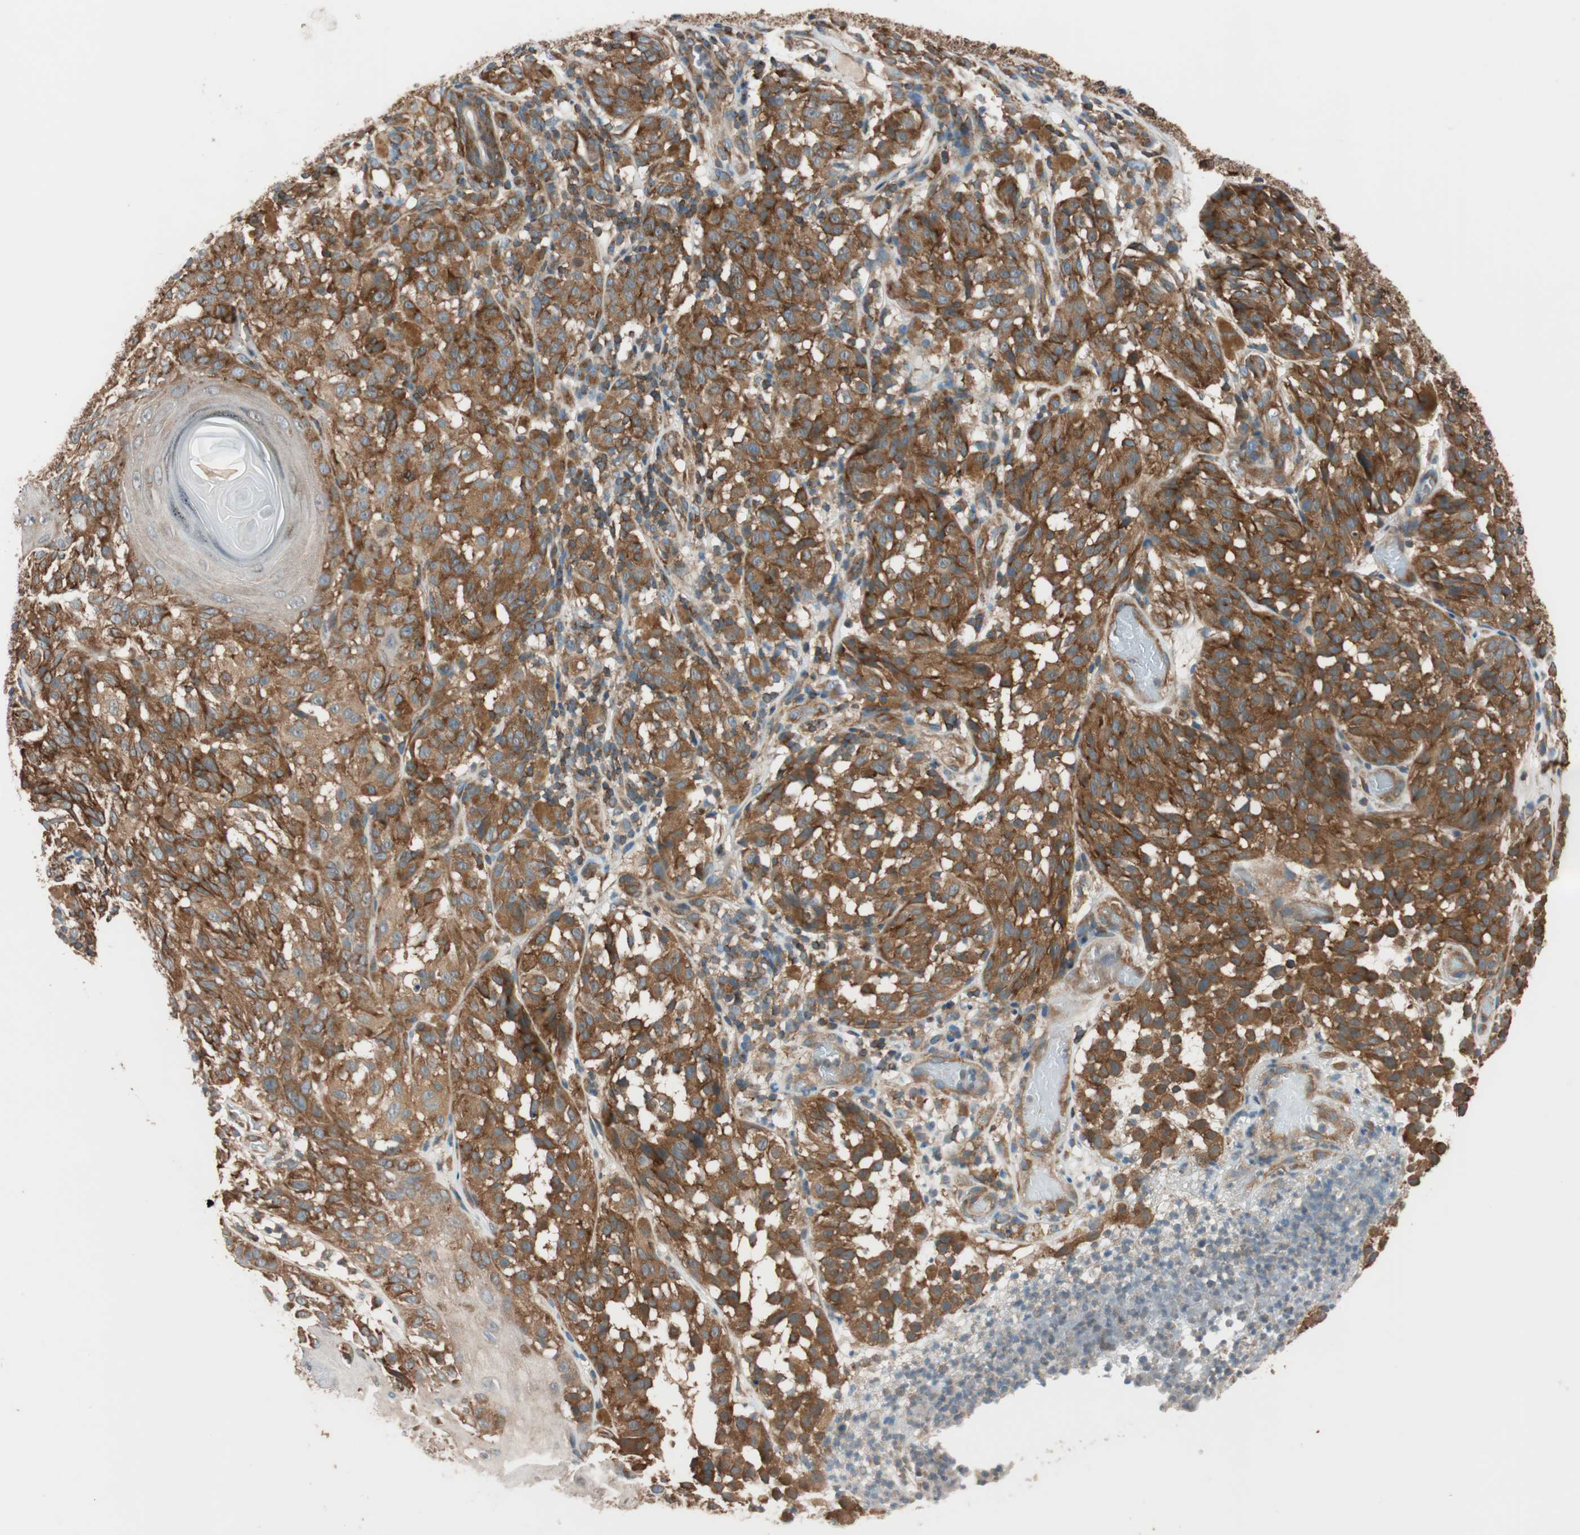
{"staining": {"intensity": "strong", "quantity": ">75%", "location": "cytoplasmic/membranous"}, "tissue": "melanoma", "cell_type": "Tumor cells", "image_type": "cancer", "snomed": [{"axis": "morphology", "description": "Malignant melanoma, NOS"}, {"axis": "topography", "description": "Skin"}], "caption": "Immunohistochemical staining of human malignant melanoma exhibits high levels of strong cytoplasmic/membranous expression in about >75% of tumor cells.", "gene": "WASL", "patient": {"sex": "female", "age": 46}}